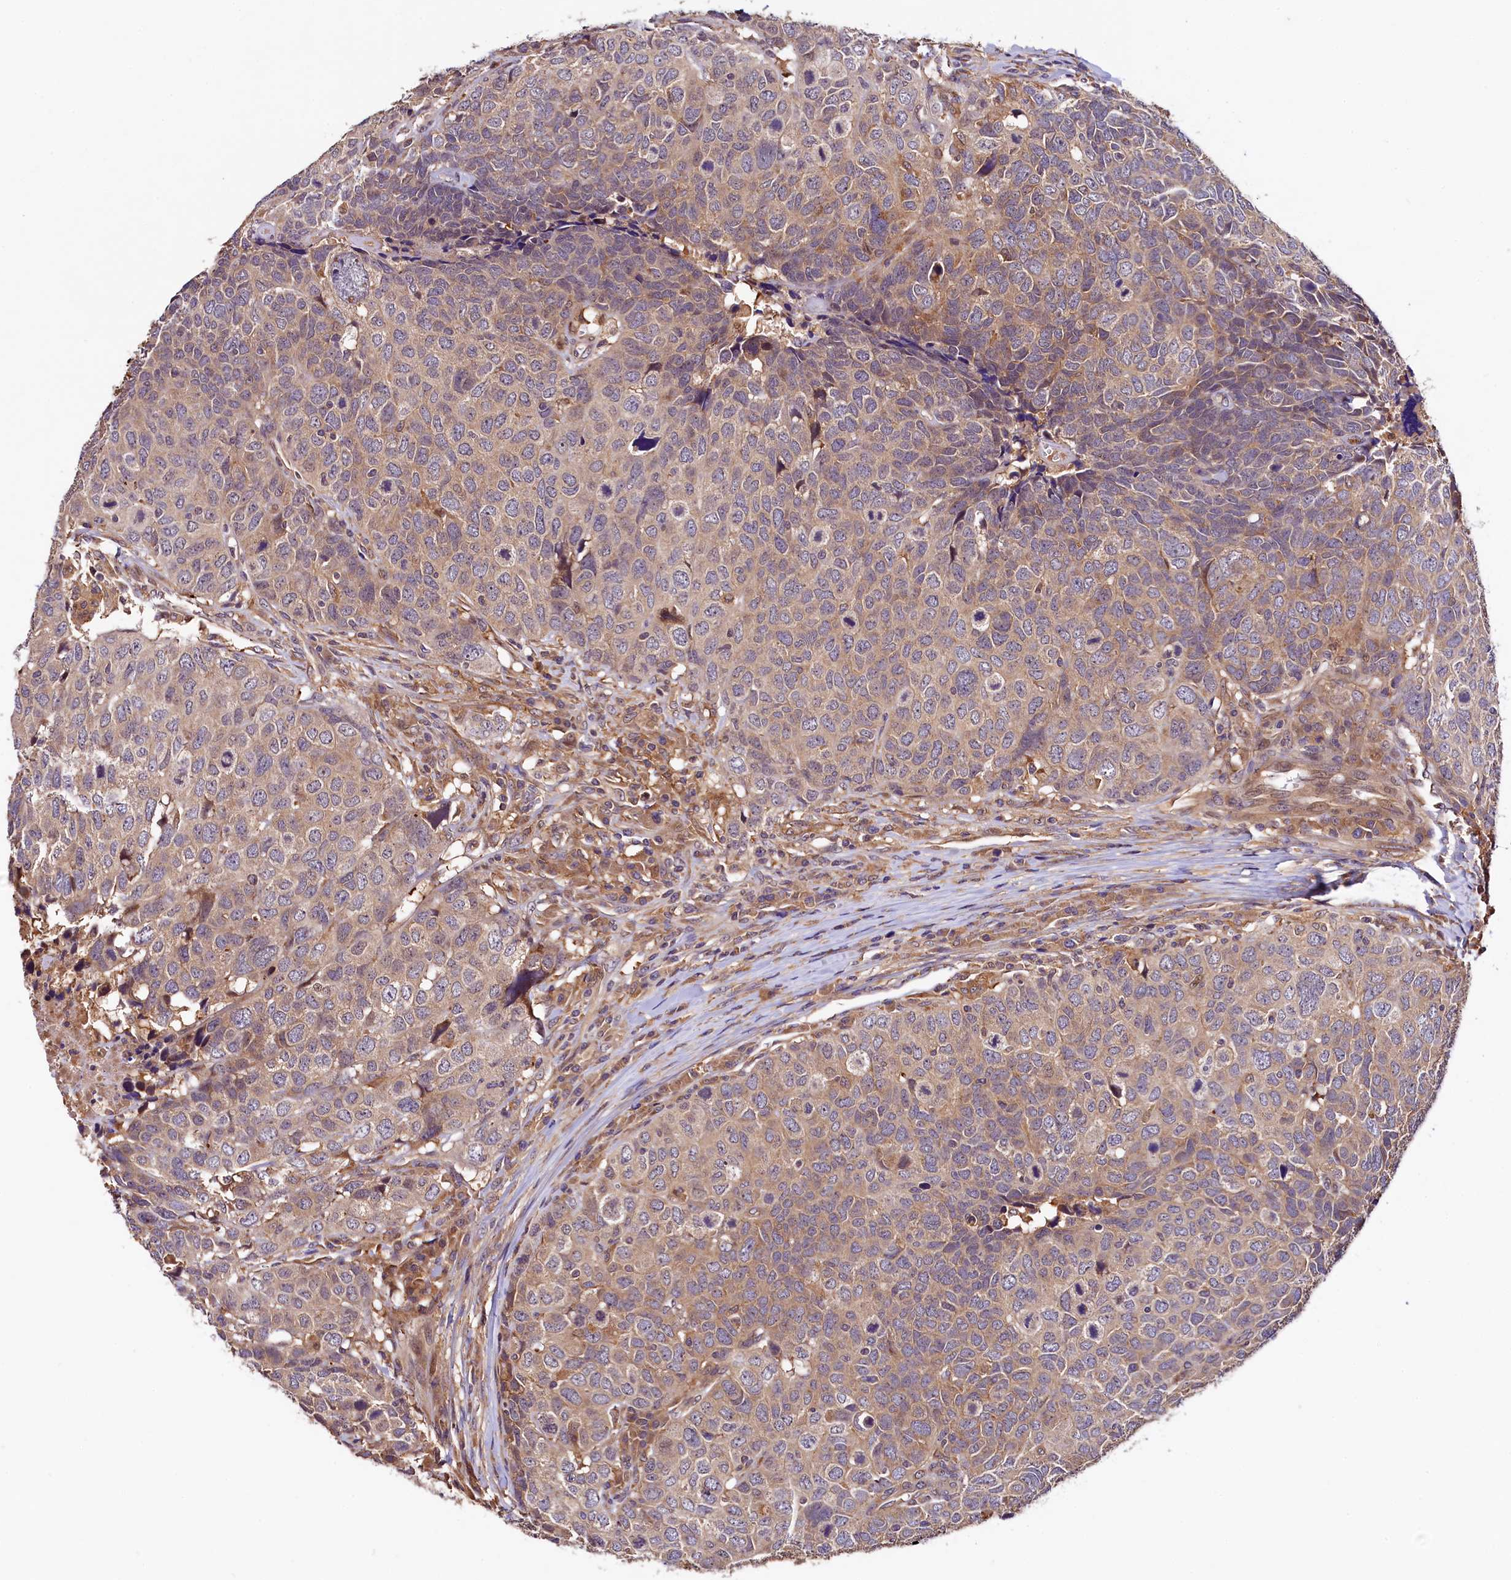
{"staining": {"intensity": "weak", "quantity": ">75%", "location": "cytoplasmic/membranous"}, "tissue": "head and neck cancer", "cell_type": "Tumor cells", "image_type": "cancer", "snomed": [{"axis": "morphology", "description": "Squamous cell carcinoma, NOS"}, {"axis": "topography", "description": "Head-Neck"}], "caption": "Weak cytoplasmic/membranous protein expression is seen in approximately >75% of tumor cells in squamous cell carcinoma (head and neck).", "gene": "VPS35", "patient": {"sex": "male", "age": 66}}